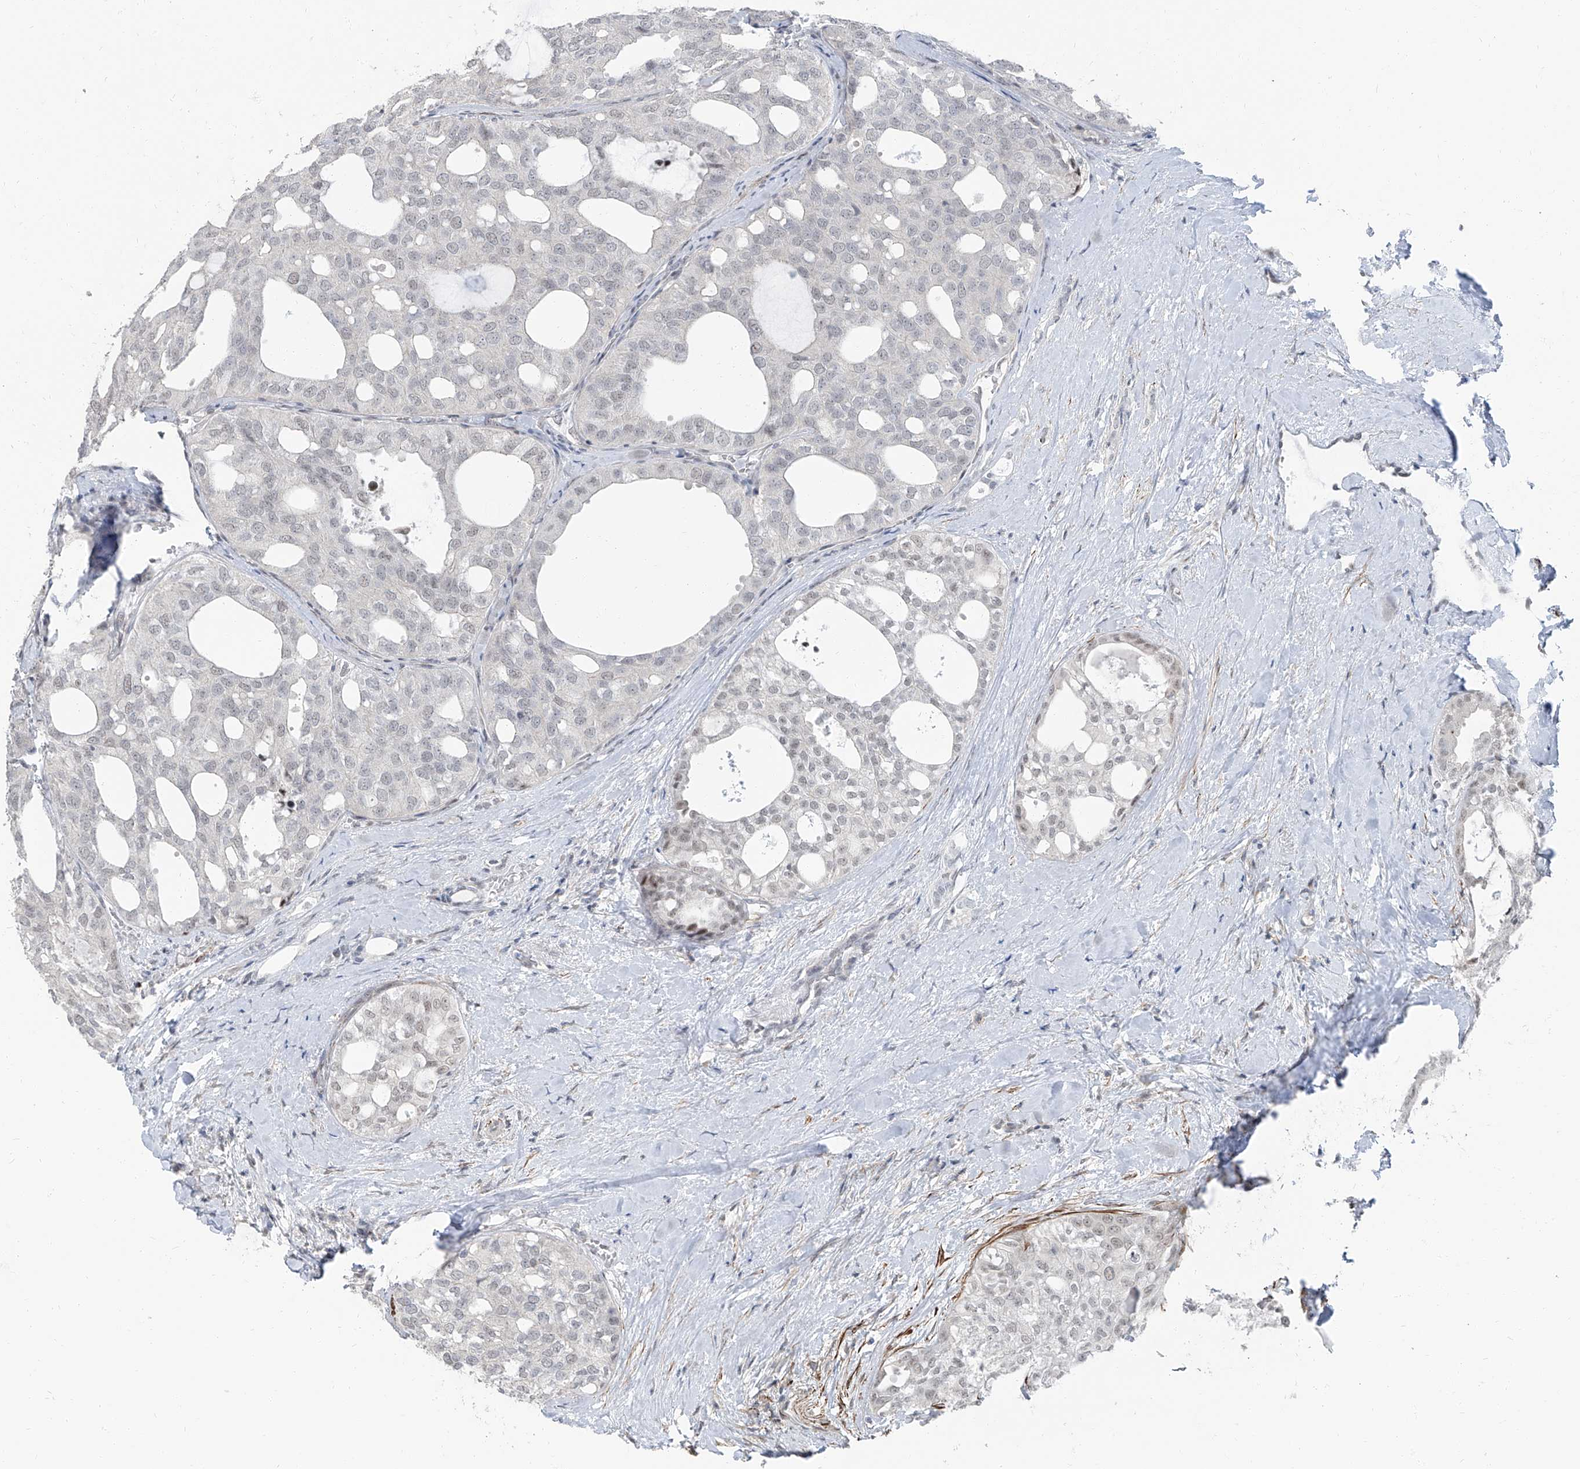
{"staining": {"intensity": "negative", "quantity": "none", "location": "none"}, "tissue": "thyroid cancer", "cell_type": "Tumor cells", "image_type": "cancer", "snomed": [{"axis": "morphology", "description": "Follicular adenoma carcinoma, NOS"}, {"axis": "topography", "description": "Thyroid gland"}], "caption": "High power microscopy image of an IHC image of thyroid cancer (follicular adenoma carcinoma), revealing no significant positivity in tumor cells.", "gene": "TXLNB", "patient": {"sex": "male", "age": 75}}